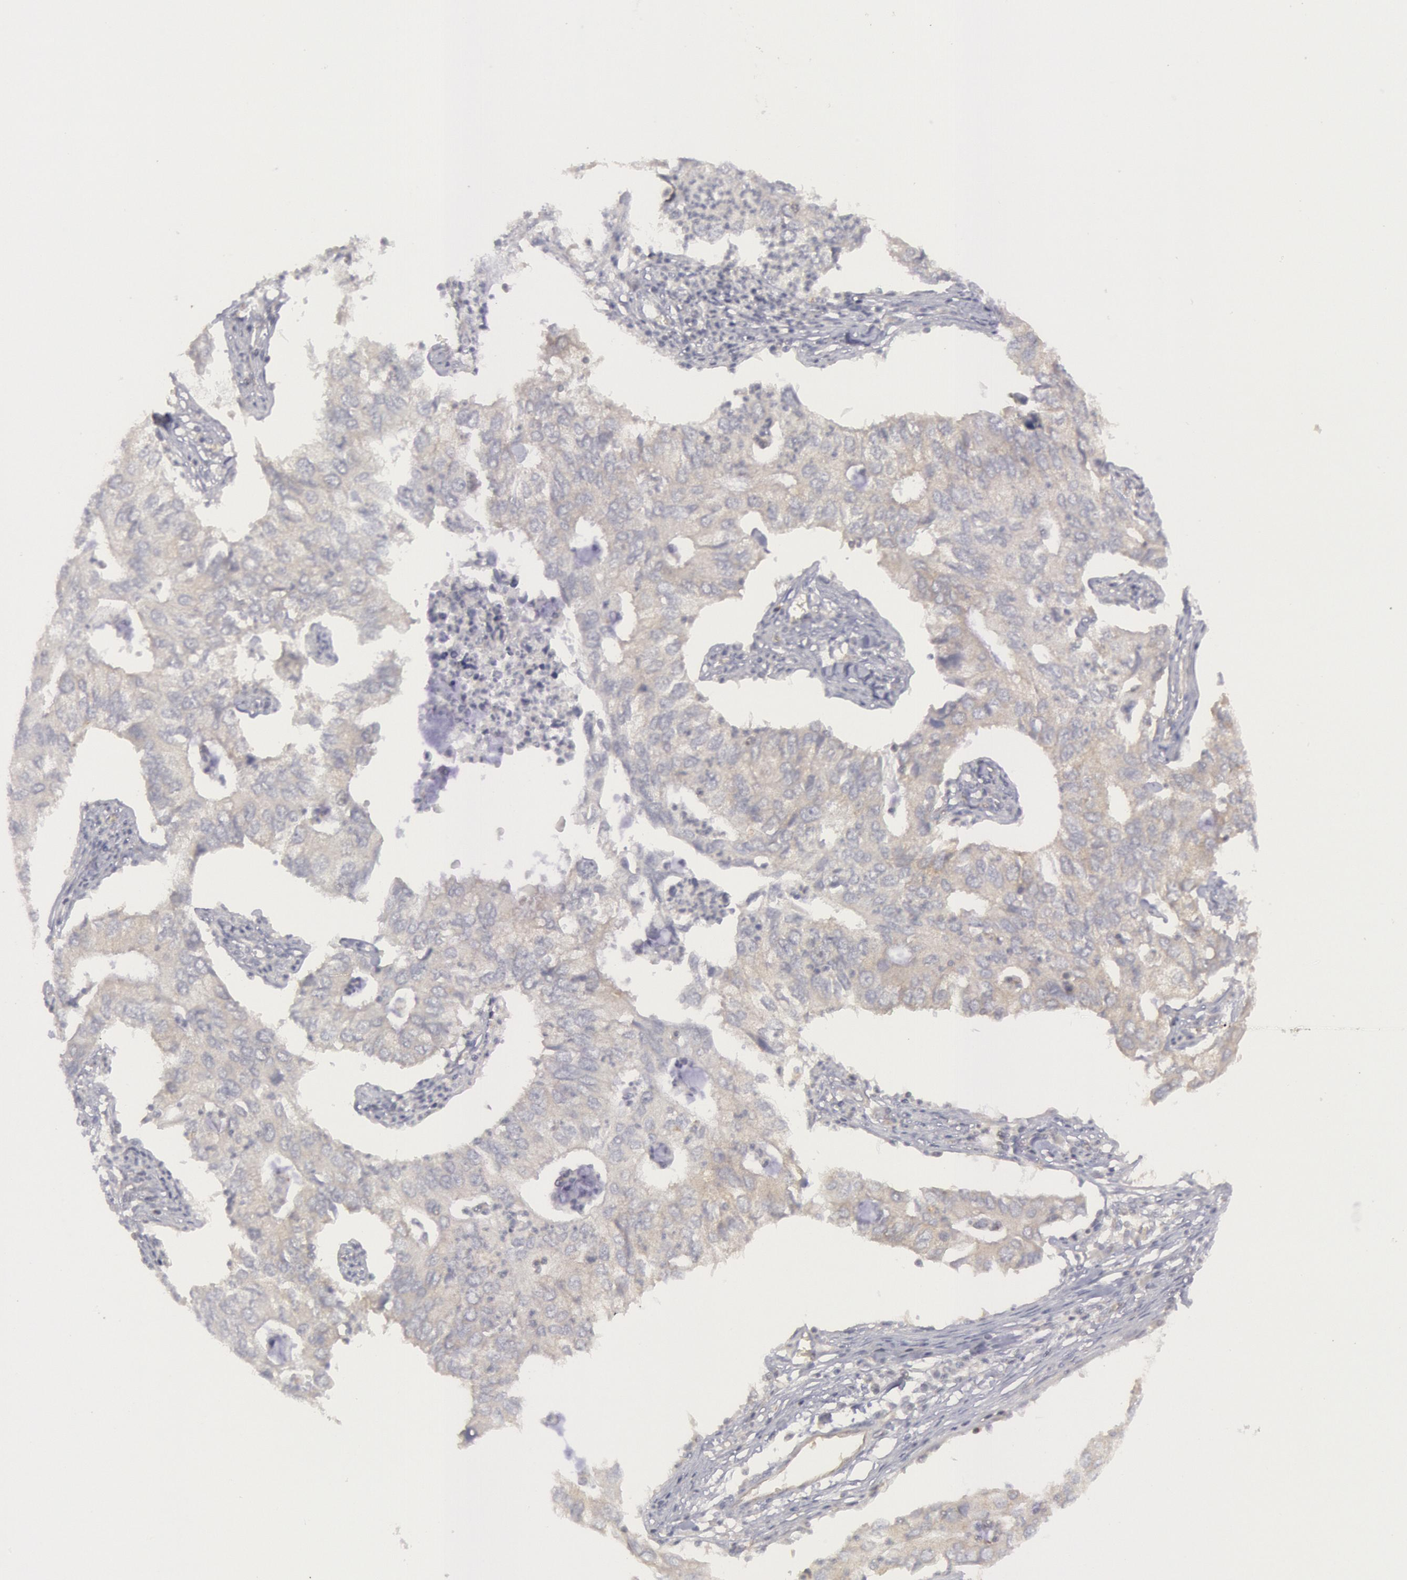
{"staining": {"intensity": "weak", "quantity": "25%-75%", "location": "cytoplasmic/membranous"}, "tissue": "lung cancer", "cell_type": "Tumor cells", "image_type": "cancer", "snomed": [{"axis": "morphology", "description": "Adenocarcinoma, NOS"}, {"axis": "topography", "description": "Lung"}], "caption": "Human lung adenocarcinoma stained for a protein (brown) reveals weak cytoplasmic/membranous positive positivity in approximately 25%-75% of tumor cells.", "gene": "IKBKB", "patient": {"sex": "male", "age": 48}}